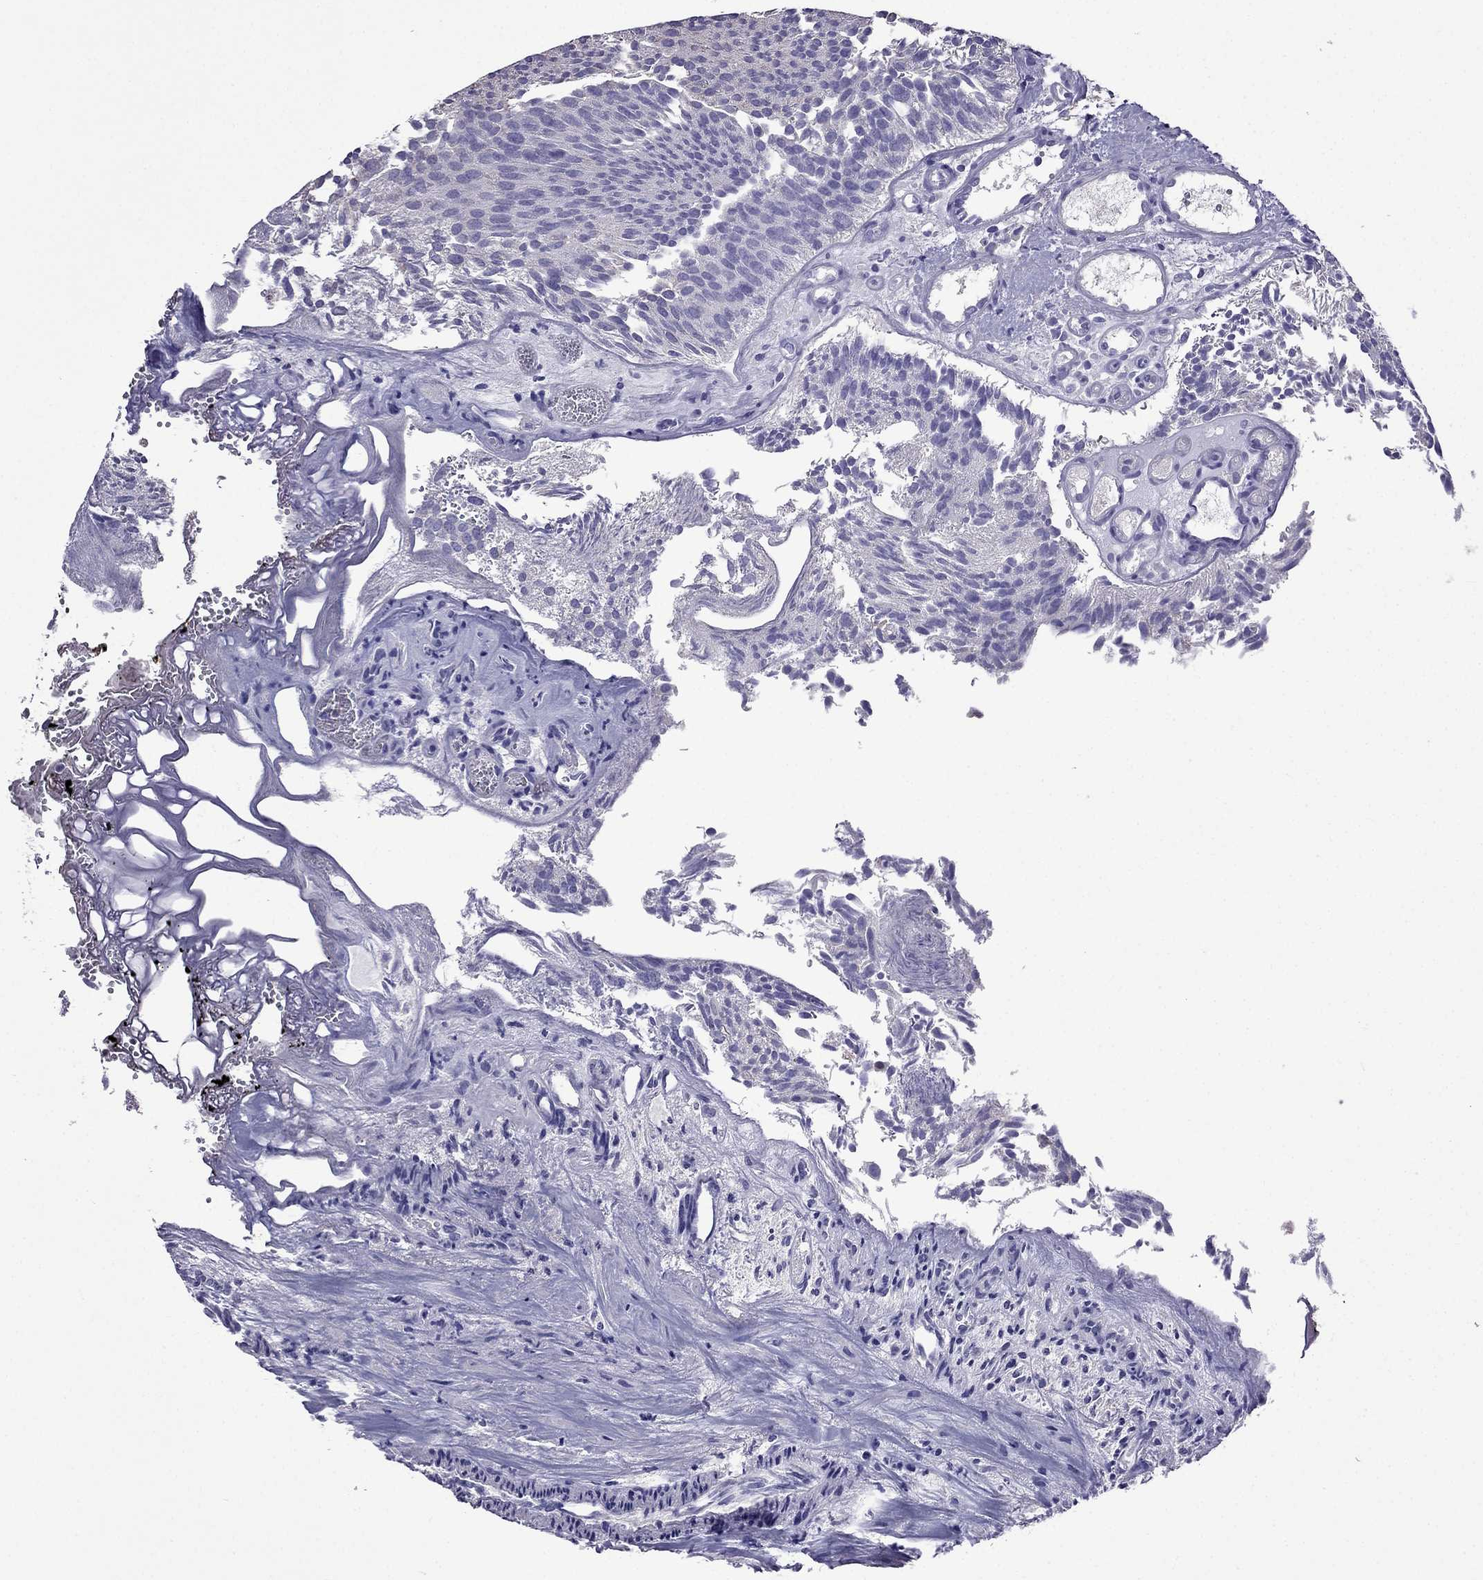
{"staining": {"intensity": "negative", "quantity": "none", "location": "none"}, "tissue": "urothelial cancer", "cell_type": "Tumor cells", "image_type": "cancer", "snomed": [{"axis": "morphology", "description": "Urothelial carcinoma, Low grade"}, {"axis": "topography", "description": "Urinary bladder"}], "caption": "Tumor cells show no significant staining in low-grade urothelial carcinoma. (DAB (3,3'-diaminobenzidine) immunohistochemistry (IHC) visualized using brightfield microscopy, high magnification).", "gene": "AQP9", "patient": {"sex": "female", "age": 87}}